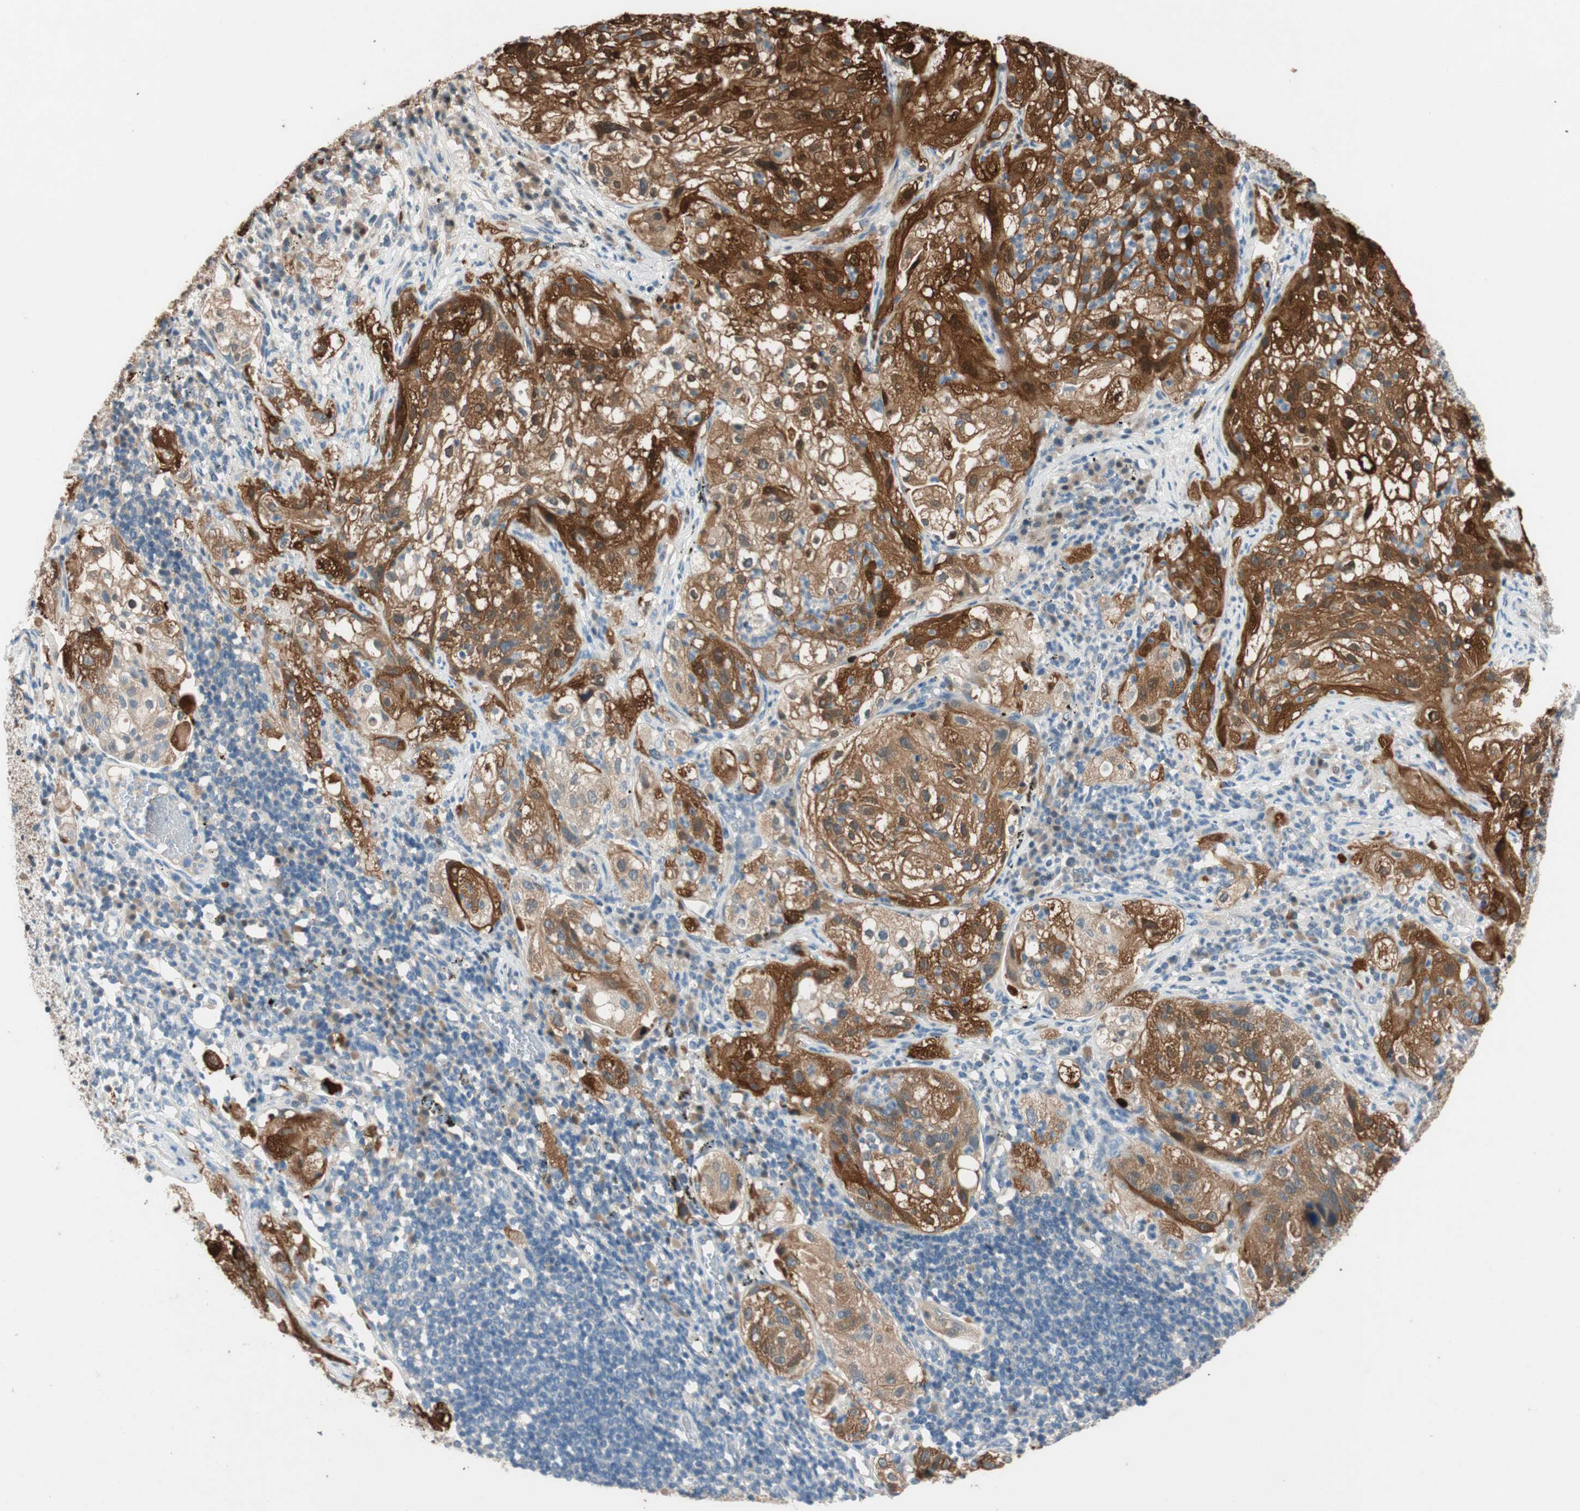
{"staining": {"intensity": "strong", "quantity": "25%-75%", "location": "cytoplasmic/membranous,nuclear"}, "tissue": "lung cancer", "cell_type": "Tumor cells", "image_type": "cancer", "snomed": [{"axis": "morphology", "description": "Inflammation, NOS"}, {"axis": "morphology", "description": "Squamous cell carcinoma, NOS"}, {"axis": "topography", "description": "Lymph node"}, {"axis": "topography", "description": "Soft tissue"}, {"axis": "topography", "description": "Lung"}], "caption": "Protein staining of lung squamous cell carcinoma tissue displays strong cytoplasmic/membranous and nuclear staining in about 25%-75% of tumor cells. Nuclei are stained in blue.", "gene": "SERPINB5", "patient": {"sex": "male", "age": 66}}